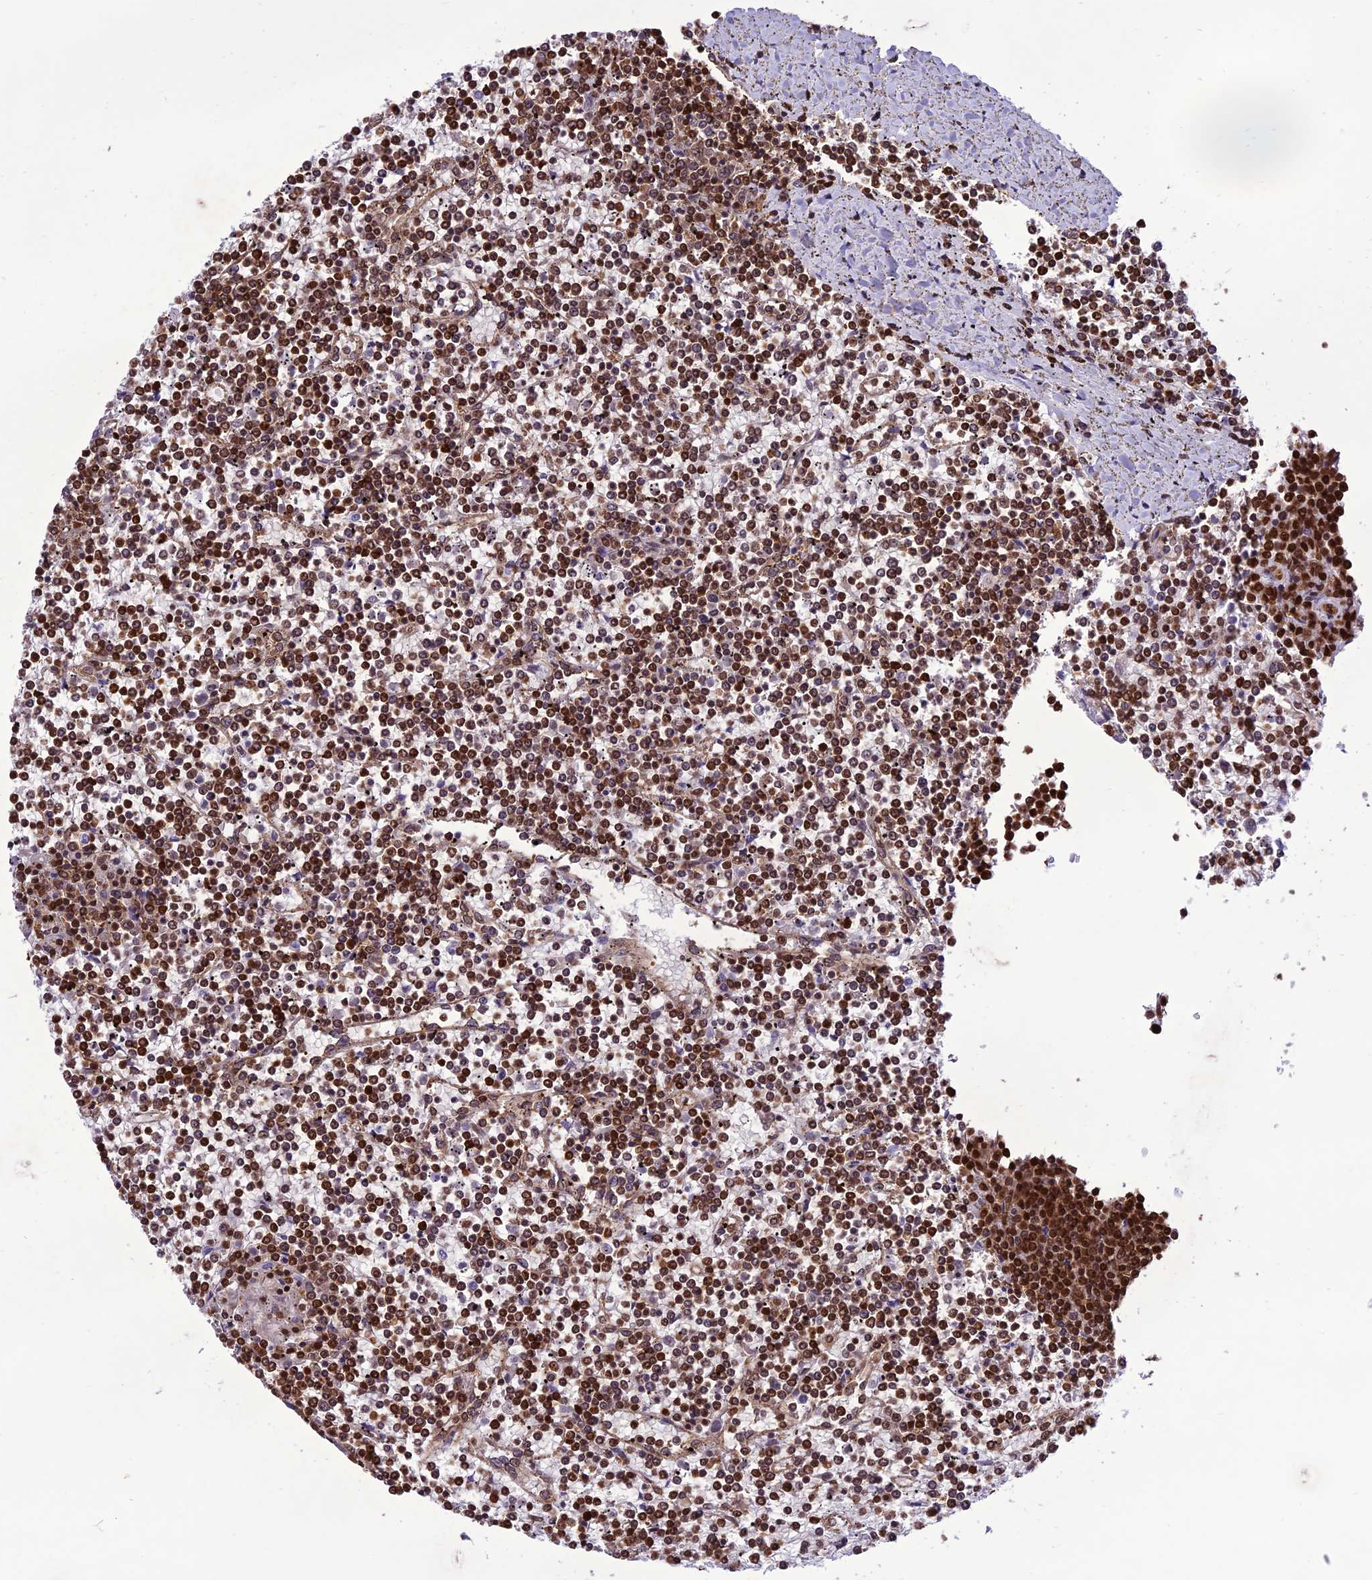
{"staining": {"intensity": "moderate", "quantity": ">75%", "location": "nuclear"}, "tissue": "lymphoma", "cell_type": "Tumor cells", "image_type": "cancer", "snomed": [{"axis": "morphology", "description": "Malignant lymphoma, non-Hodgkin's type, Low grade"}, {"axis": "topography", "description": "Spleen"}], "caption": "Moderate nuclear protein staining is present in approximately >75% of tumor cells in malignant lymphoma, non-Hodgkin's type (low-grade).", "gene": "INO80E", "patient": {"sex": "female", "age": 19}}